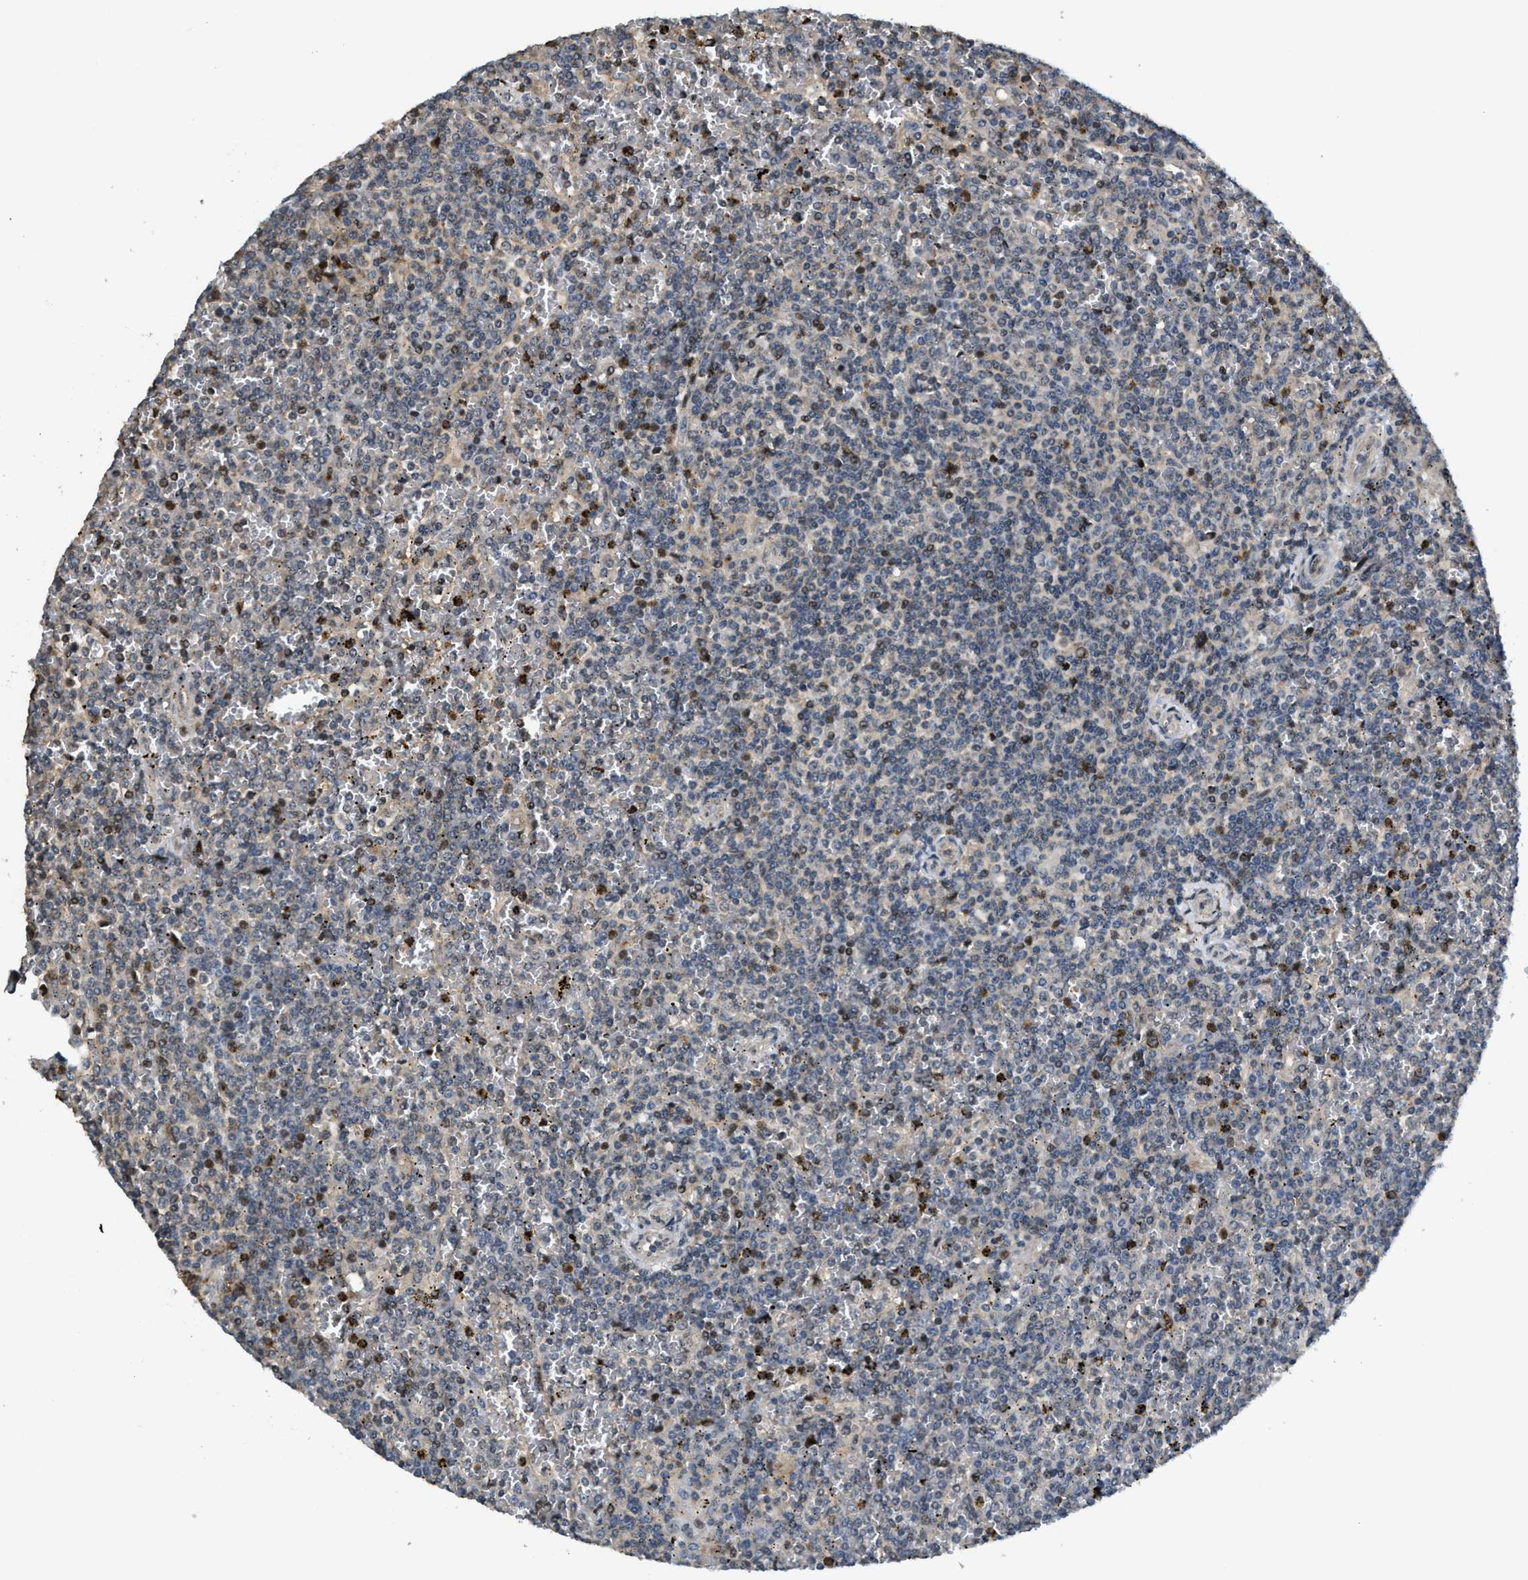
{"staining": {"intensity": "weak", "quantity": "<25%", "location": "cytoplasmic/membranous,nuclear"}, "tissue": "lymphoma", "cell_type": "Tumor cells", "image_type": "cancer", "snomed": [{"axis": "morphology", "description": "Malignant lymphoma, non-Hodgkin's type, Low grade"}, {"axis": "topography", "description": "Spleen"}], "caption": "The histopathology image reveals no staining of tumor cells in low-grade malignant lymphoma, non-Hodgkin's type.", "gene": "TRAPPC14", "patient": {"sex": "female", "age": 19}}